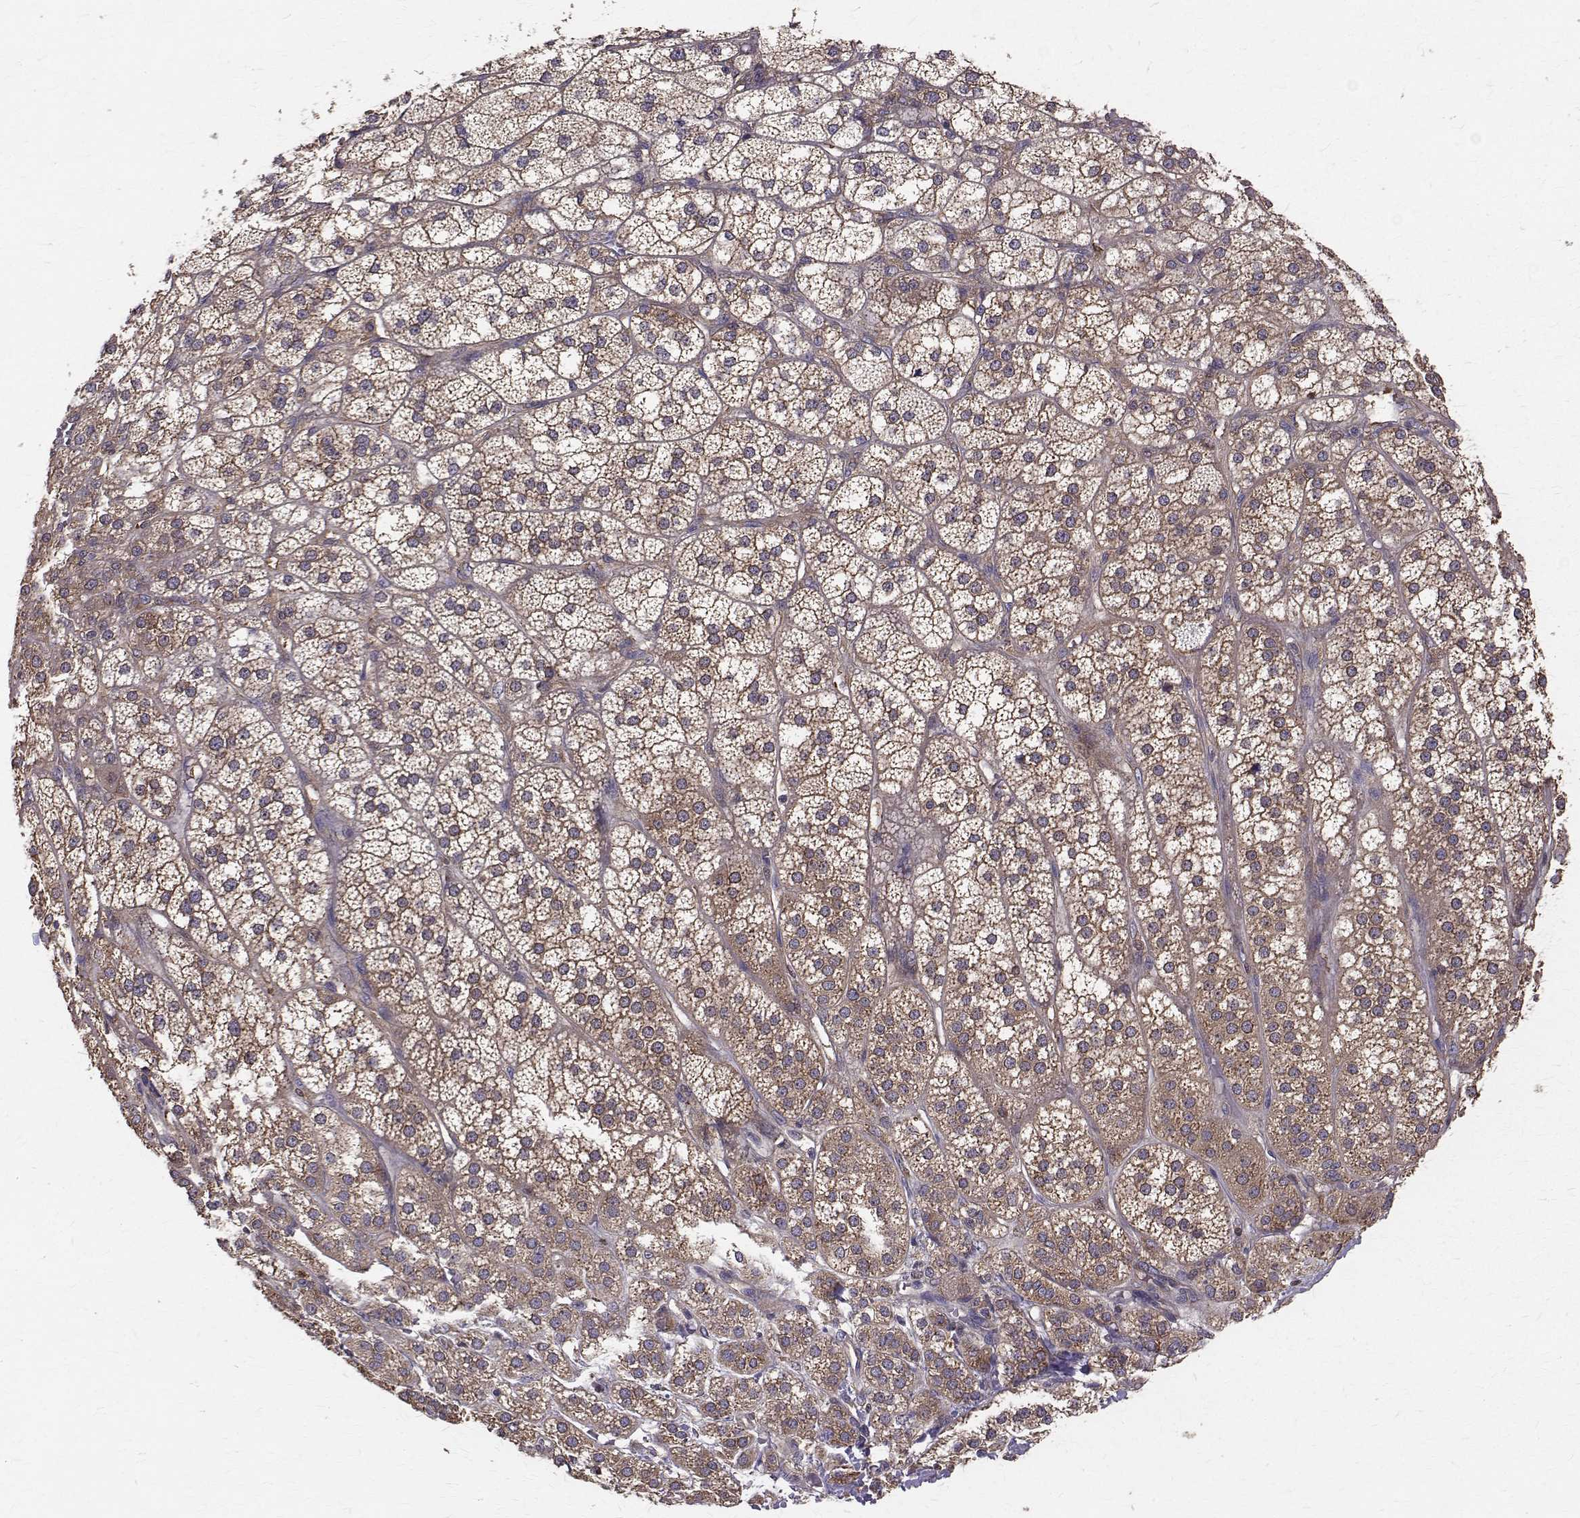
{"staining": {"intensity": "moderate", "quantity": ">75%", "location": "cytoplasmic/membranous"}, "tissue": "adrenal gland", "cell_type": "Glandular cells", "image_type": "normal", "snomed": [{"axis": "morphology", "description": "Normal tissue, NOS"}, {"axis": "topography", "description": "Adrenal gland"}], "caption": "Immunohistochemistry (IHC) image of benign adrenal gland: human adrenal gland stained using immunohistochemistry (IHC) displays medium levels of moderate protein expression localized specifically in the cytoplasmic/membranous of glandular cells, appearing as a cytoplasmic/membranous brown color.", "gene": "FARSB", "patient": {"sex": "female", "age": 60}}